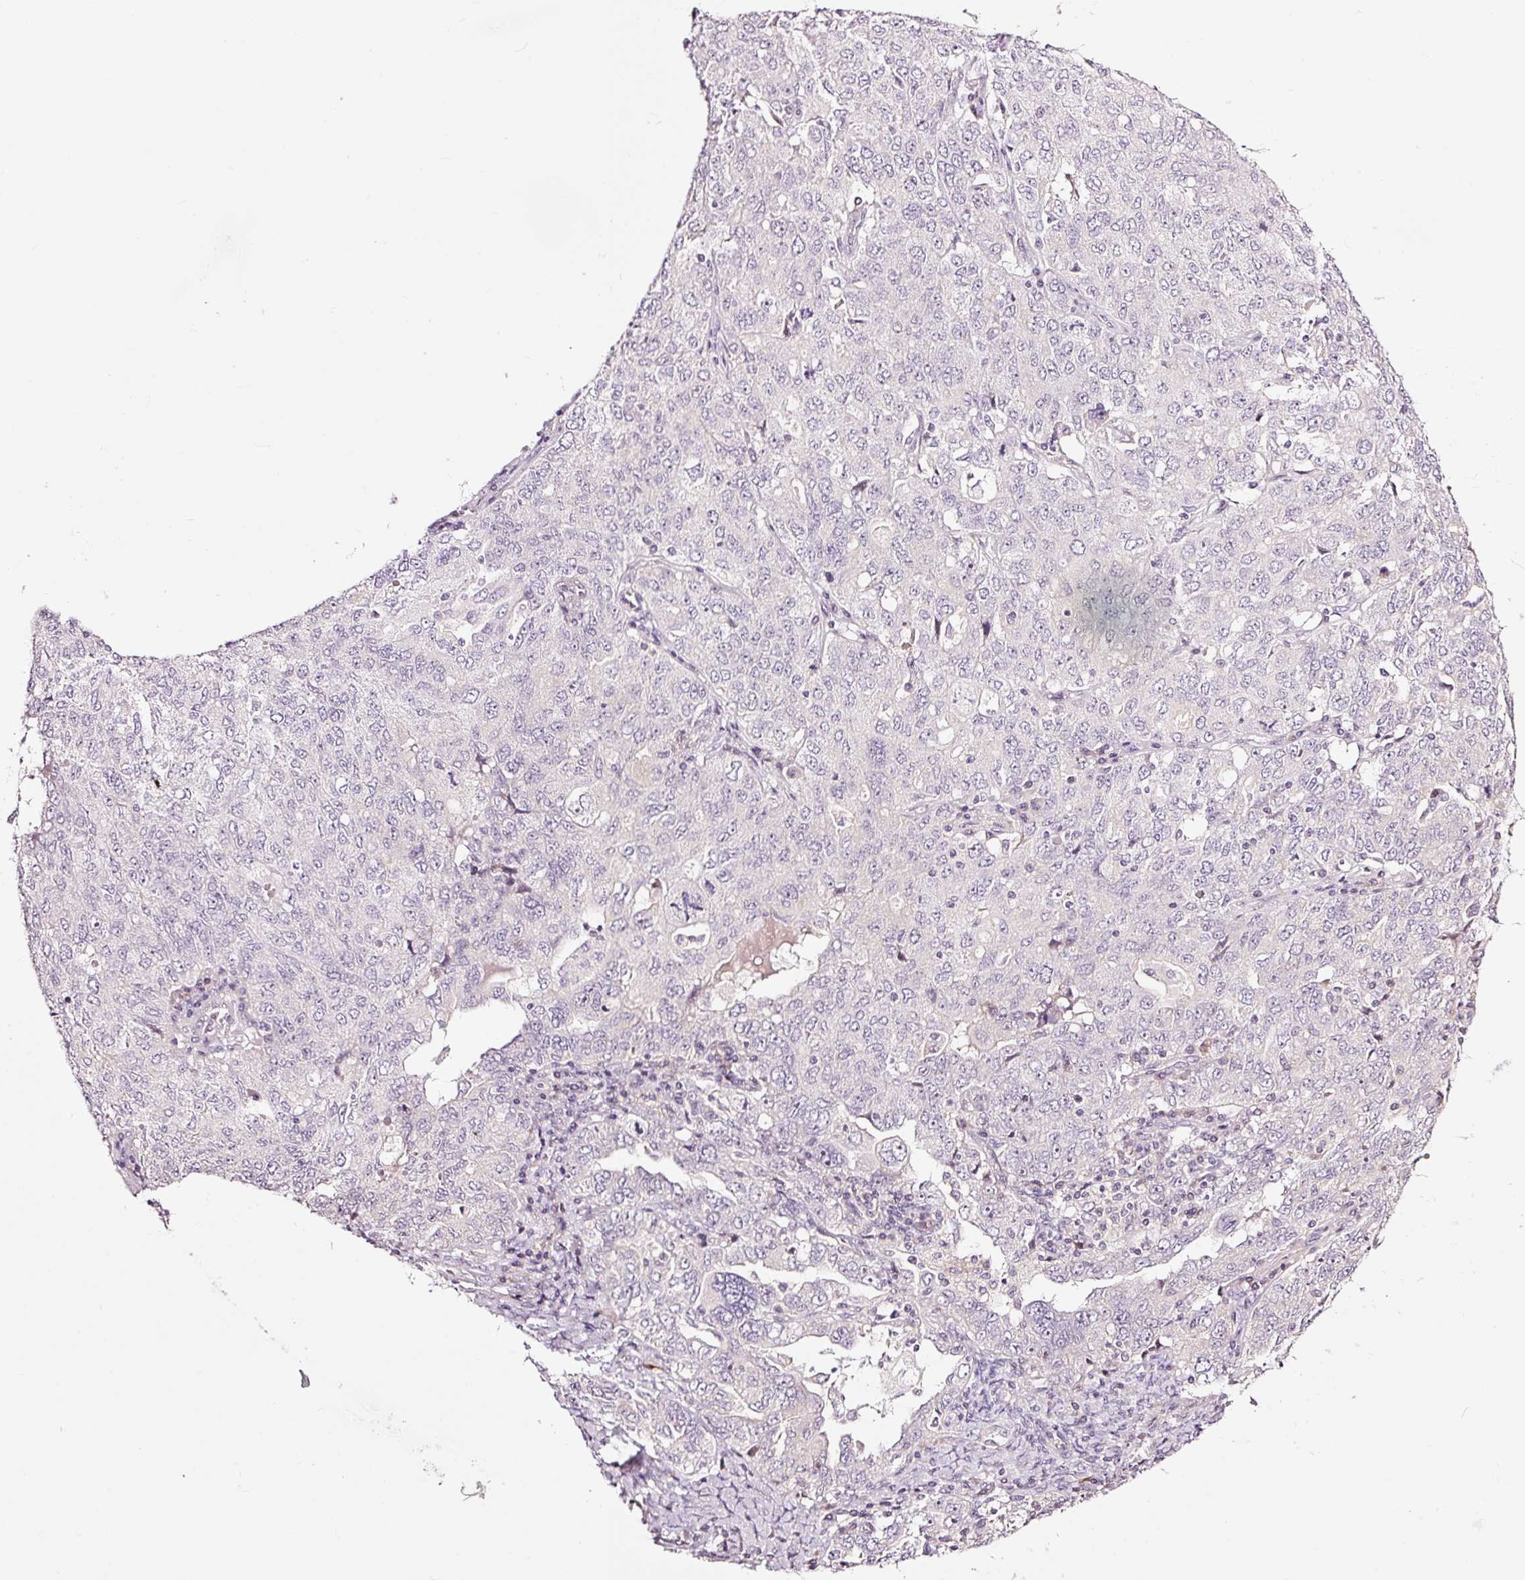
{"staining": {"intensity": "negative", "quantity": "none", "location": "none"}, "tissue": "ovarian cancer", "cell_type": "Tumor cells", "image_type": "cancer", "snomed": [{"axis": "morphology", "description": "Carcinoma, endometroid"}, {"axis": "topography", "description": "Ovary"}], "caption": "This is a photomicrograph of IHC staining of ovarian cancer, which shows no positivity in tumor cells.", "gene": "UTP14A", "patient": {"sex": "female", "age": 62}}